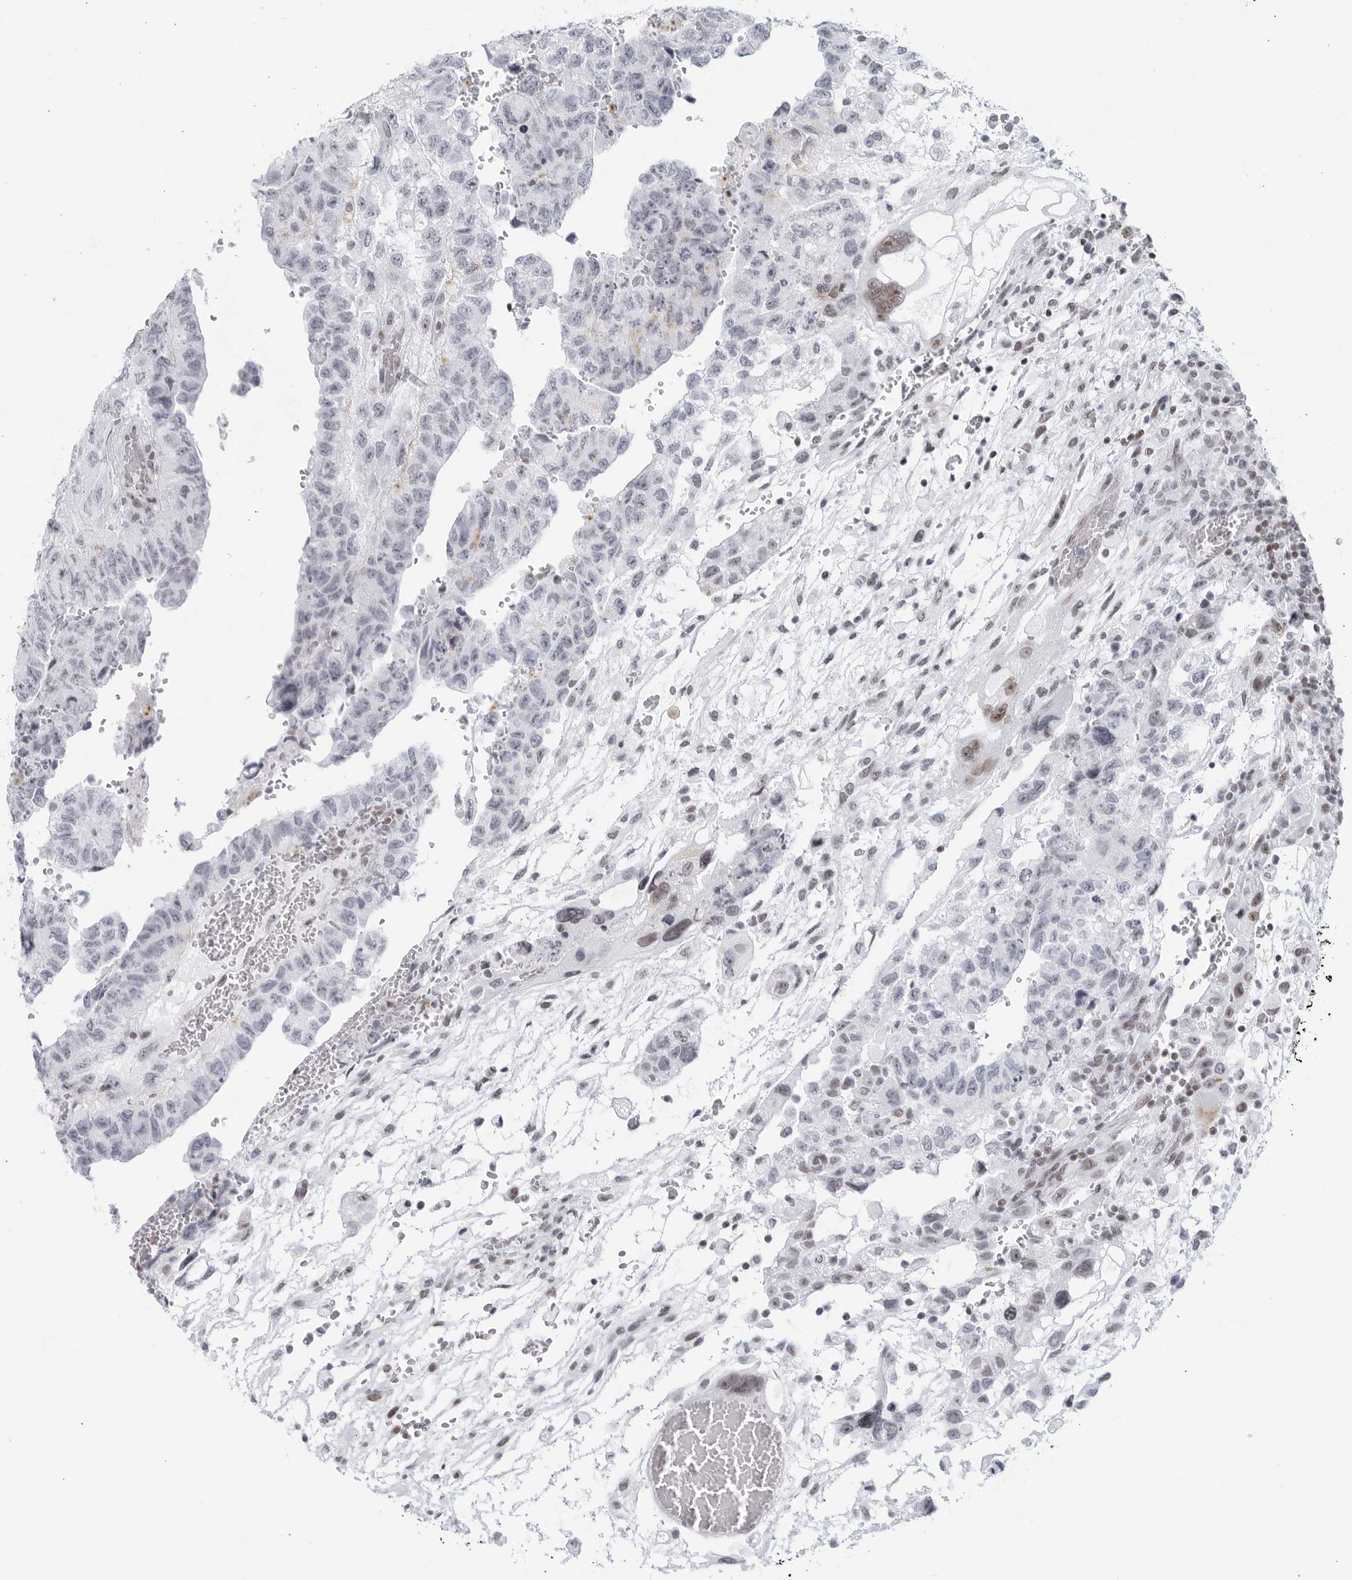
{"staining": {"intensity": "negative", "quantity": "none", "location": "none"}, "tissue": "testis cancer", "cell_type": "Tumor cells", "image_type": "cancer", "snomed": [{"axis": "morphology", "description": "Carcinoma, Embryonal, NOS"}, {"axis": "topography", "description": "Testis"}], "caption": "Immunohistochemical staining of embryonal carcinoma (testis) reveals no significant expression in tumor cells.", "gene": "HP1BP3", "patient": {"sex": "male", "age": 36}}